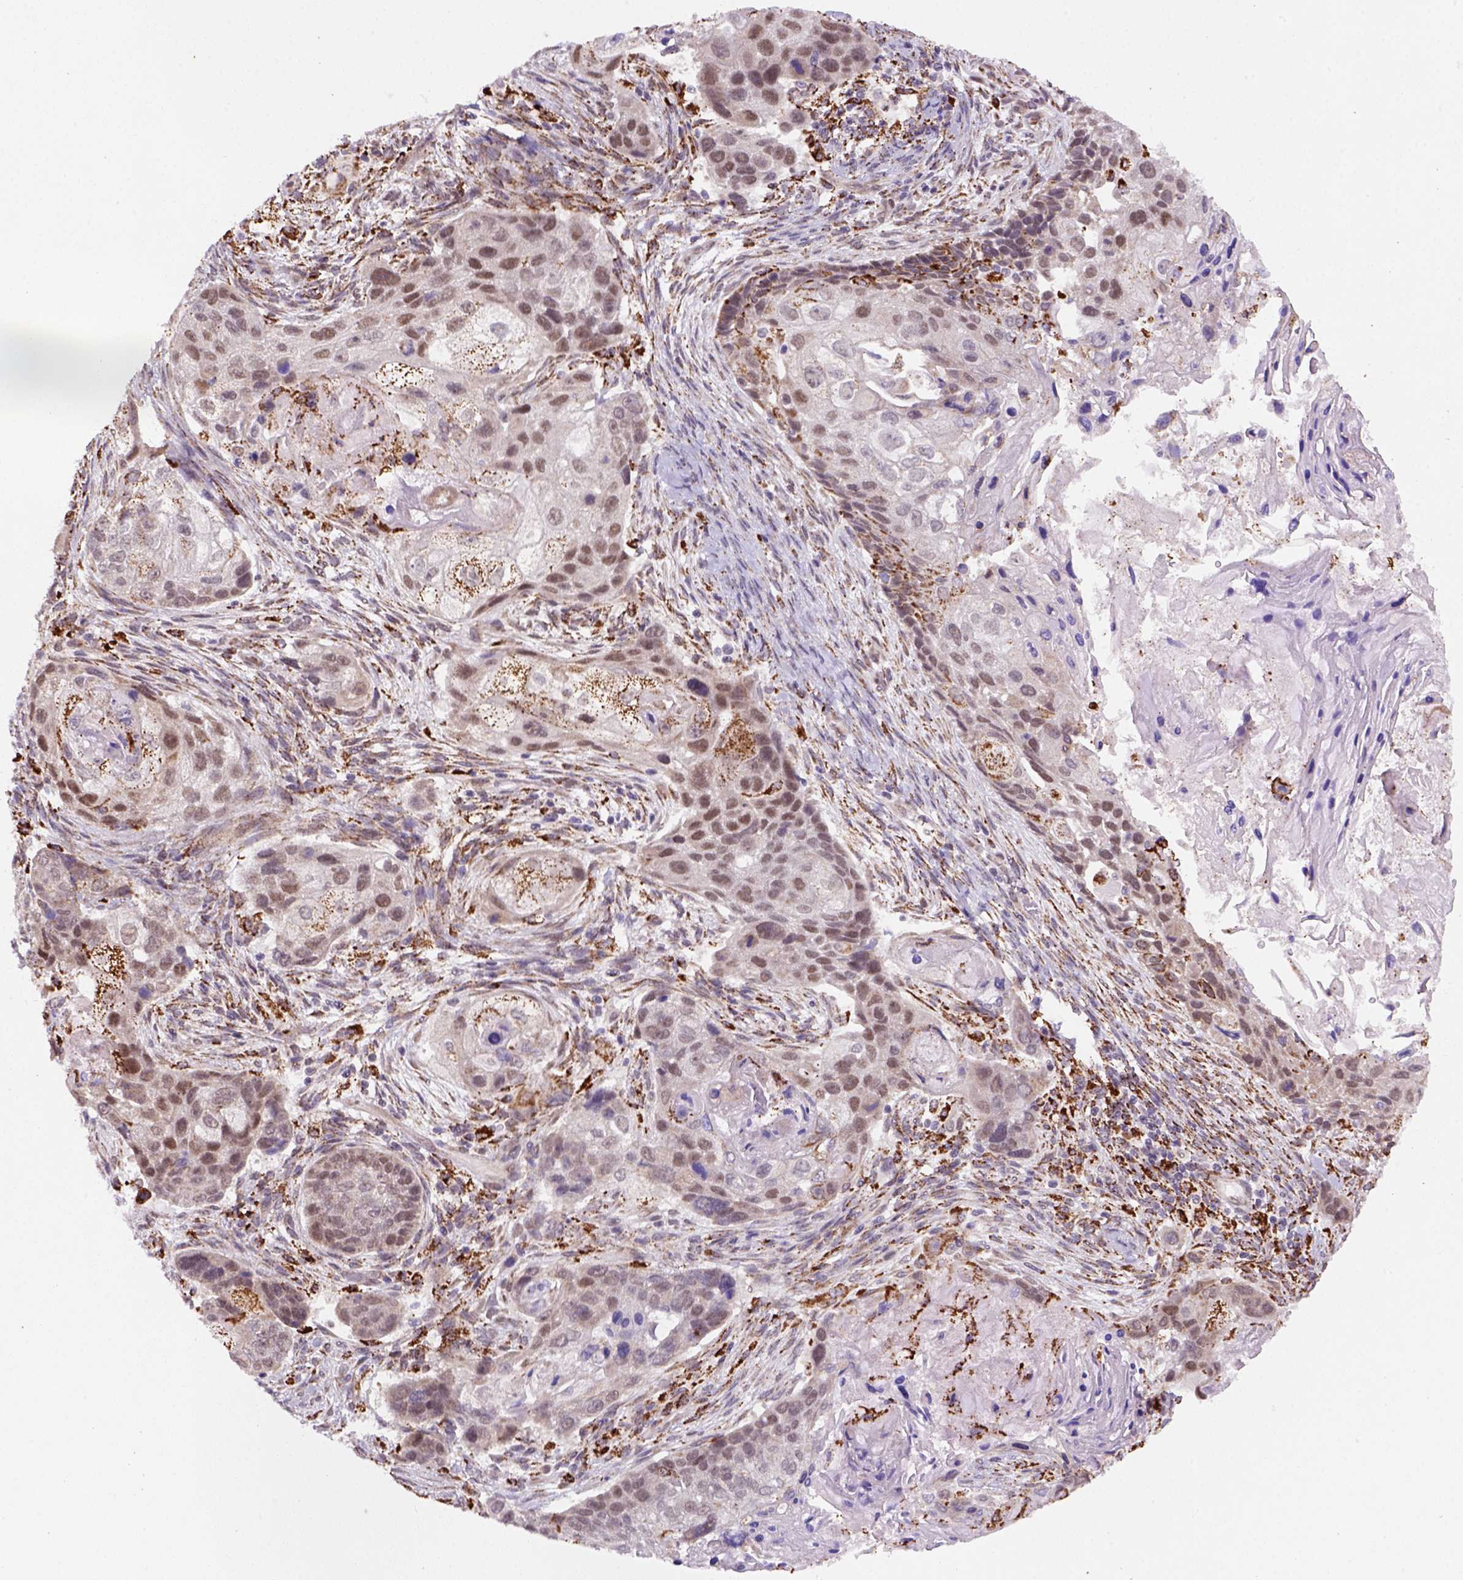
{"staining": {"intensity": "moderate", "quantity": "25%-75%", "location": "nuclear"}, "tissue": "lung cancer", "cell_type": "Tumor cells", "image_type": "cancer", "snomed": [{"axis": "morphology", "description": "Squamous cell carcinoma, NOS"}, {"axis": "topography", "description": "Lung"}], "caption": "Immunohistochemical staining of human lung squamous cell carcinoma reveals medium levels of moderate nuclear protein staining in about 25%-75% of tumor cells.", "gene": "FZD7", "patient": {"sex": "male", "age": 69}}